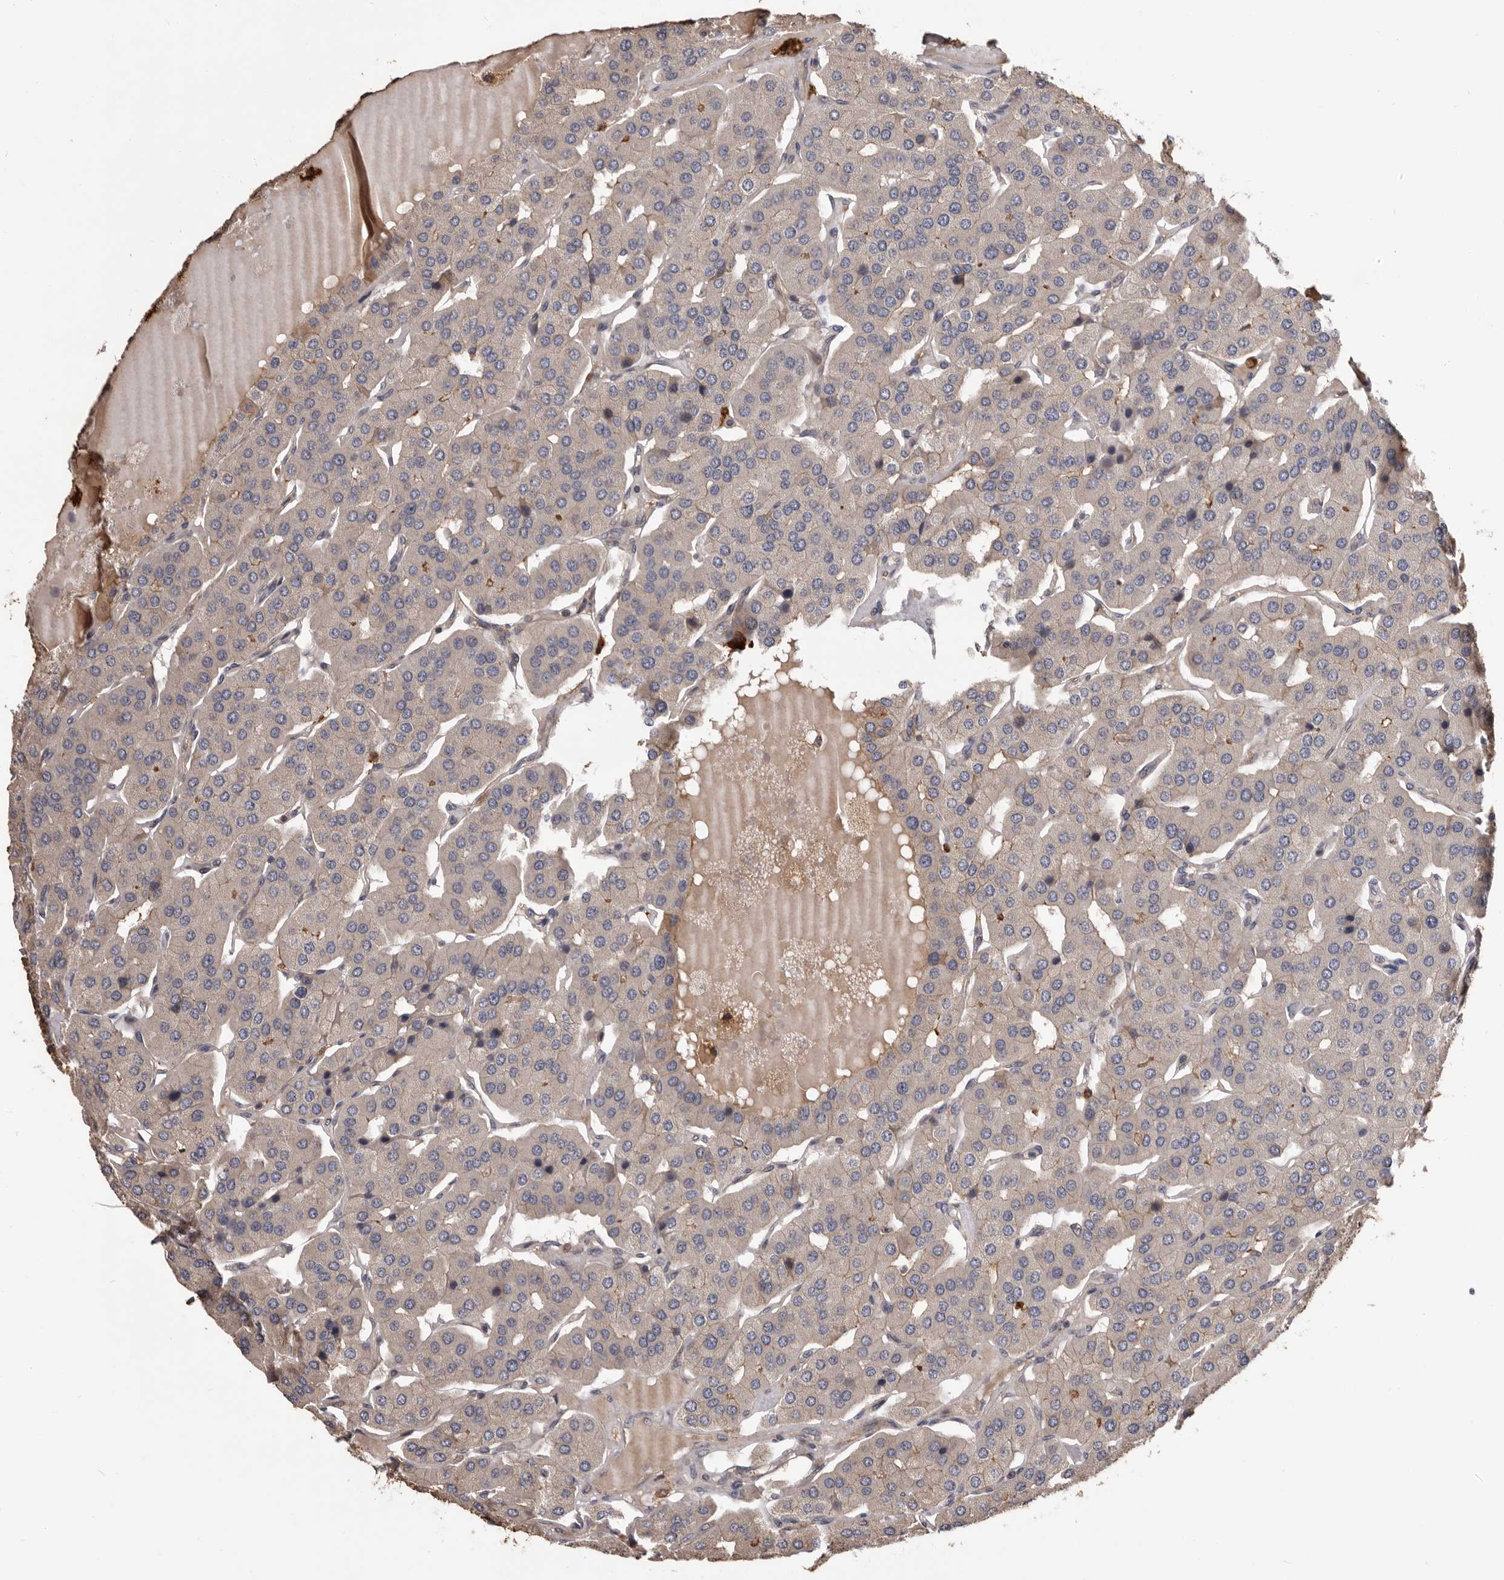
{"staining": {"intensity": "weak", "quantity": "<25%", "location": "cytoplasmic/membranous"}, "tissue": "parathyroid gland", "cell_type": "Glandular cells", "image_type": "normal", "snomed": [{"axis": "morphology", "description": "Normal tissue, NOS"}, {"axis": "morphology", "description": "Adenoma, NOS"}, {"axis": "topography", "description": "Parathyroid gland"}], "caption": "High power microscopy micrograph of an immunohistochemistry (IHC) micrograph of unremarkable parathyroid gland, revealing no significant positivity in glandular cells.", "gene": "ADAMTS2", "patient": {"sex": "female", "age": 86}}